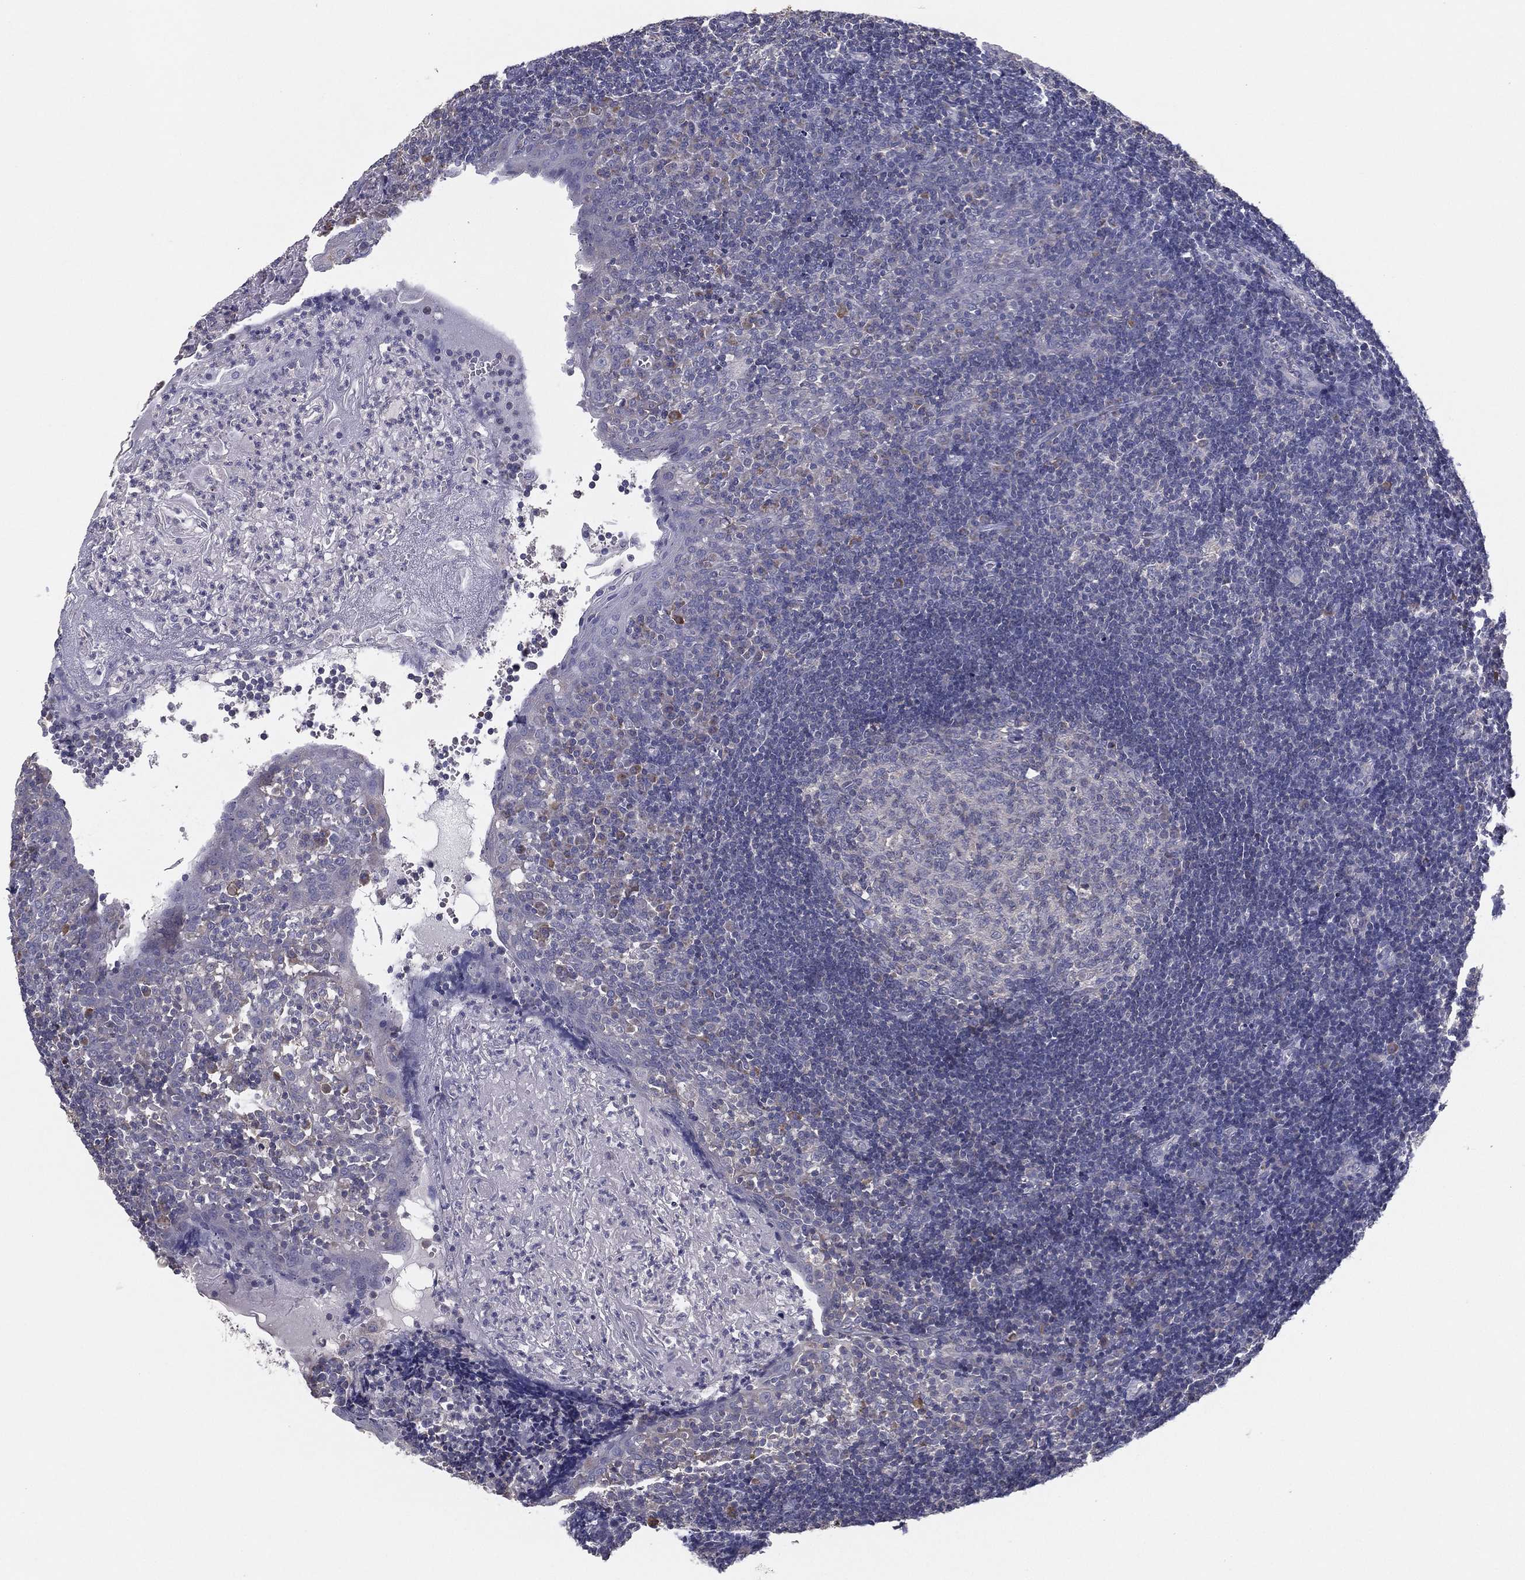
{"staining": {"intensity": "negative", "quantity": "none", "location": "none"}, "tissue": "tonsil", "cell_type": "Germinal center cells", "image_type": "normal", "snomed": [{"axis": "morphology", "description": "Normal tissue, NOS"}, {"axis": "topography", "description": "Tonsil"}], "caption": "Germinal center cells are negative for brown protein staining in normal tonsil. (DAB (3,3'-diaminobenzidine) IHC with hematoxylin counter stain).", "gene": "PCSK1", "patient": {"sex": "female", "age": 13}}